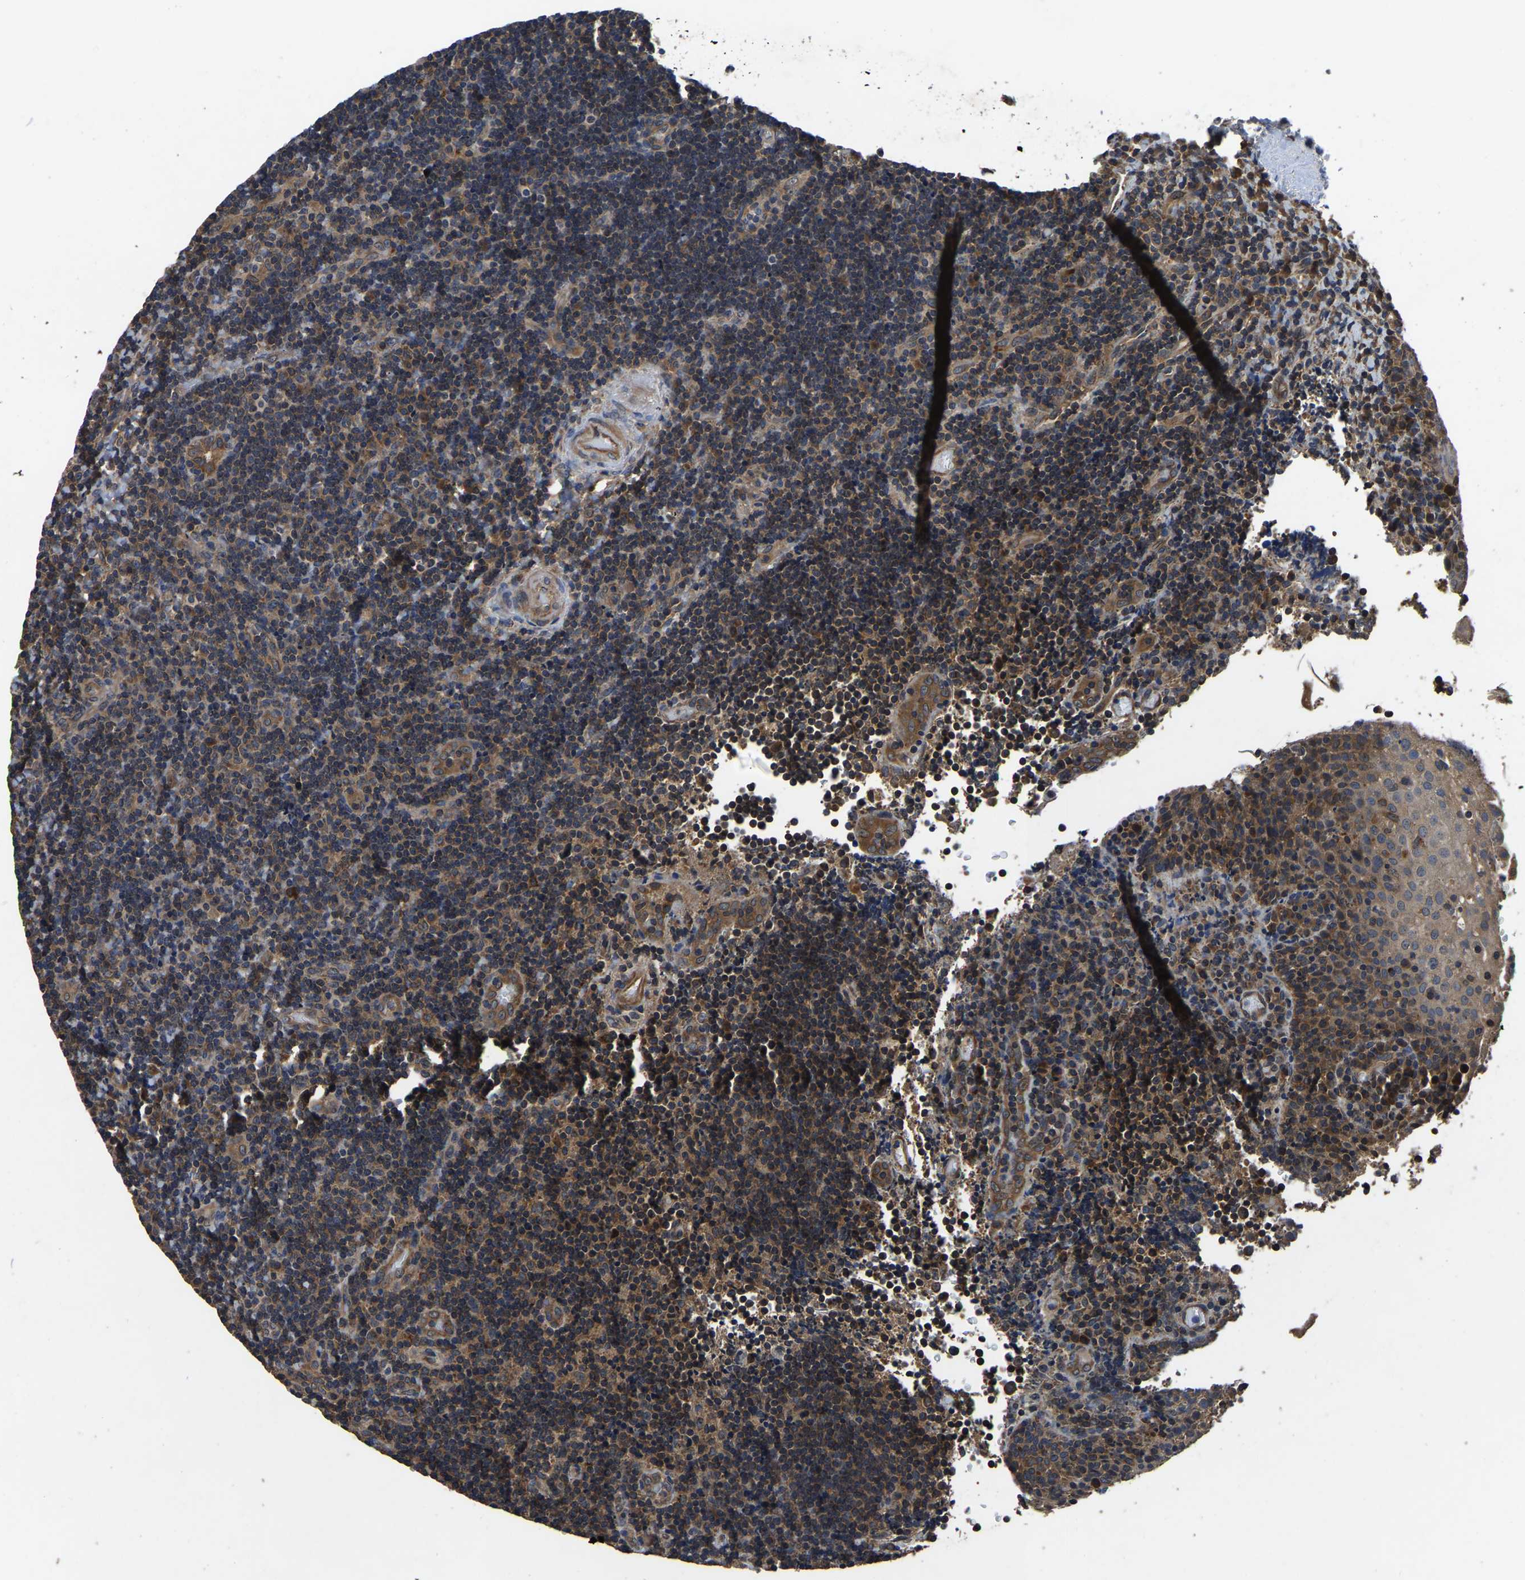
{"staining": {"intensity": "moderate", "quantity": ">75%", "location": "cytoplasmic/membranous"}, "tissue": "lymphoma", "cell_type": "Tumor cells", "image_type": "cancer", "snomed": [{"axis": "morphology", "description": "Malignant lymphoma, non-Hodgkin's type, High grade"}, {"axis": "topography", "description": "Tonsil"}], "caption": "Tumor cells exhibit moderate cytoplasmic/membranous staining in approximately >75% of cells in lymphoma. (DAB IHC, brown staining for protein, blue staining for nuclei).", "gene": "CRYZL1", "patient": {"sex": "female", "age": 36}}